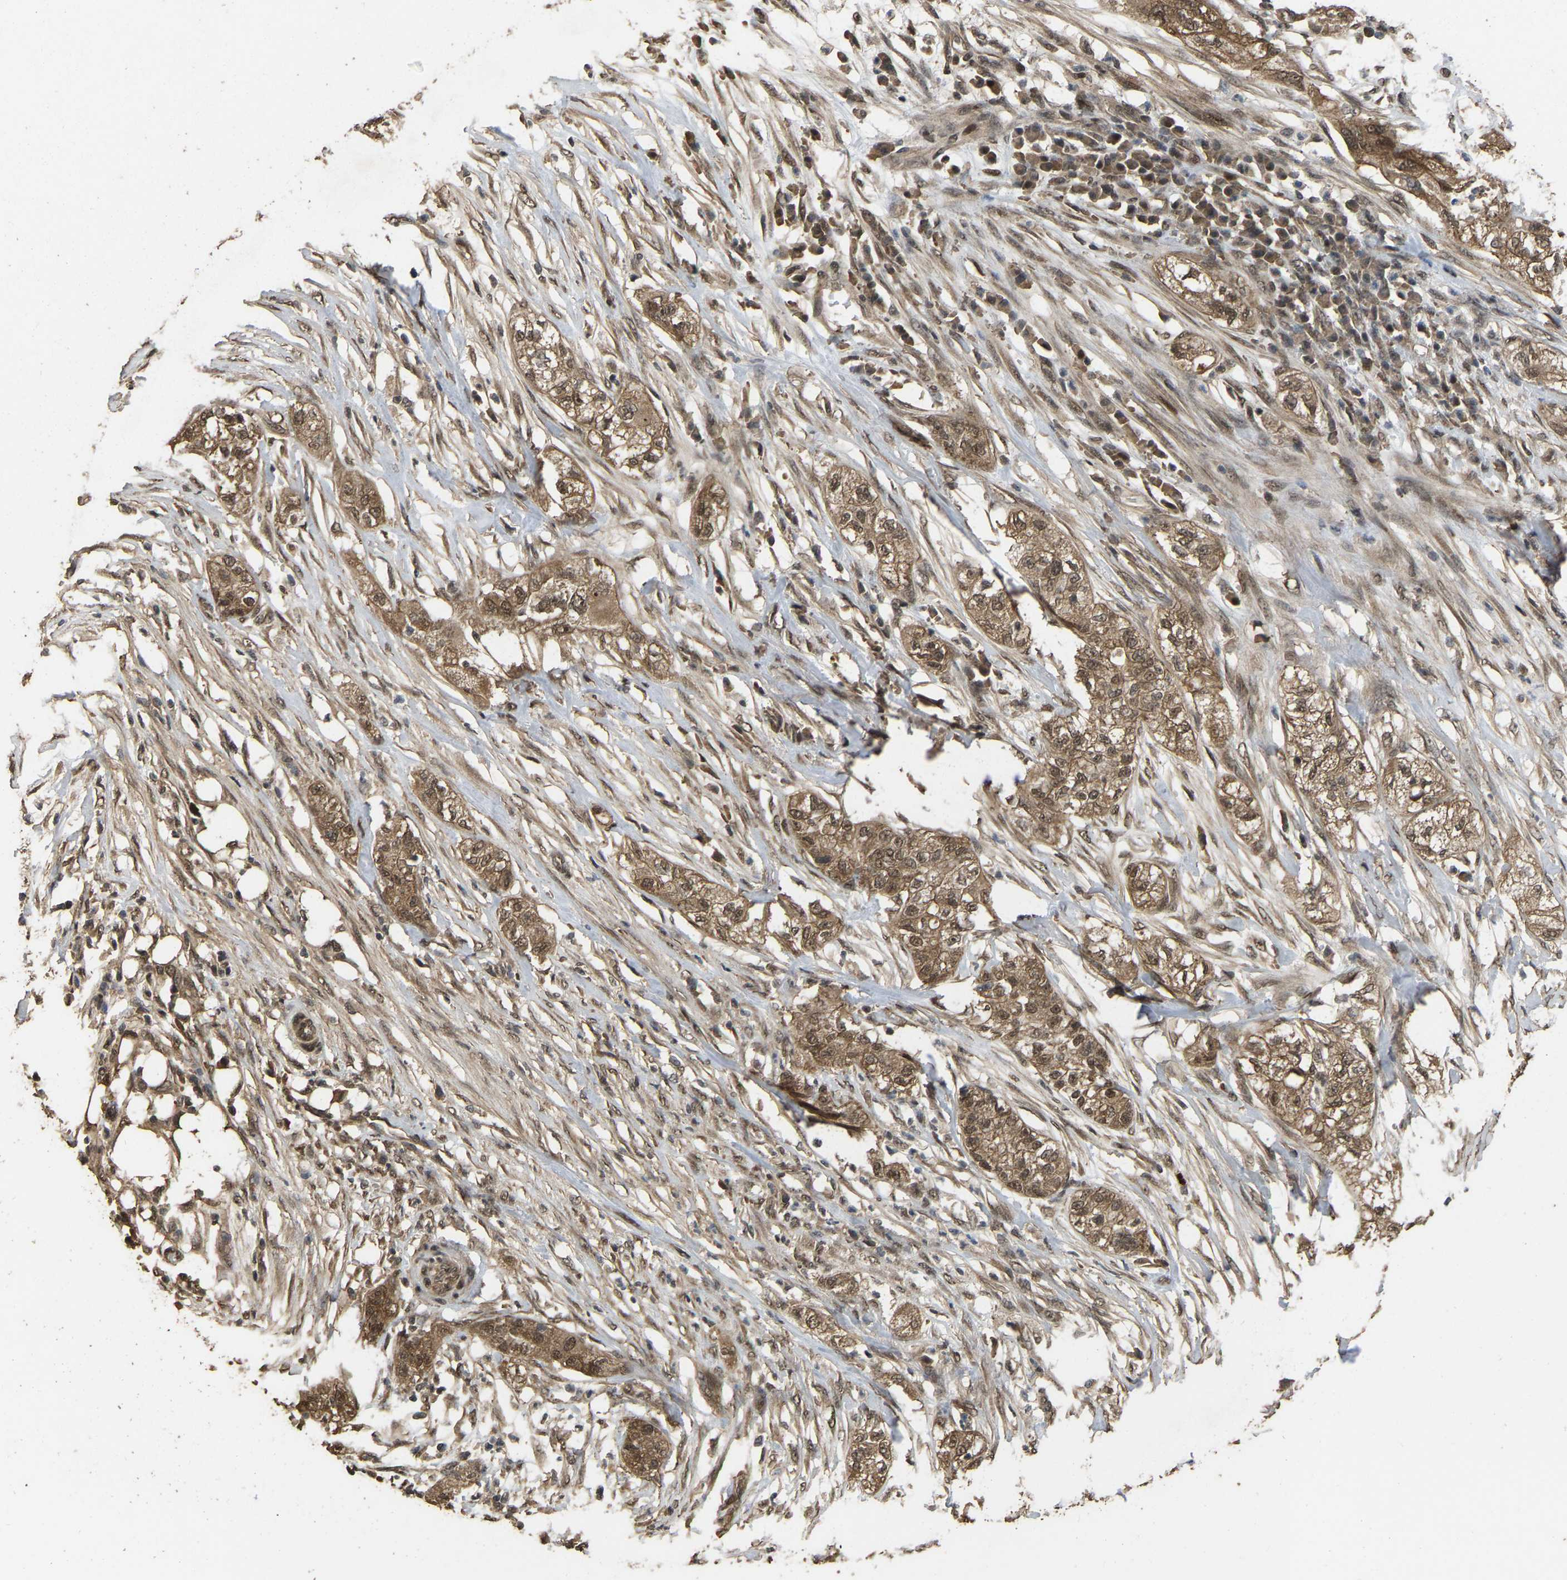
{"staining": {"intensity": "moderate", "quantity": ">75%", "location": "cytoplasmic/membranous"}, "tissue": "pancreatic cancer", "cell_type": "Tumor cells", "image_type": "cancer", "snomed": [{"axis": "morphology", "description": "Adenocarcinoma, NOS"}, {"axis": "topography", "description": "Pancreas"}], "caption": "Human pancreatic cancer (adenocarcinoma) stained with a protein marker displays moderate staining in tumor cells.", "gene": "ARHGAP23", "patient": {"sex": "female", "age": 78}}